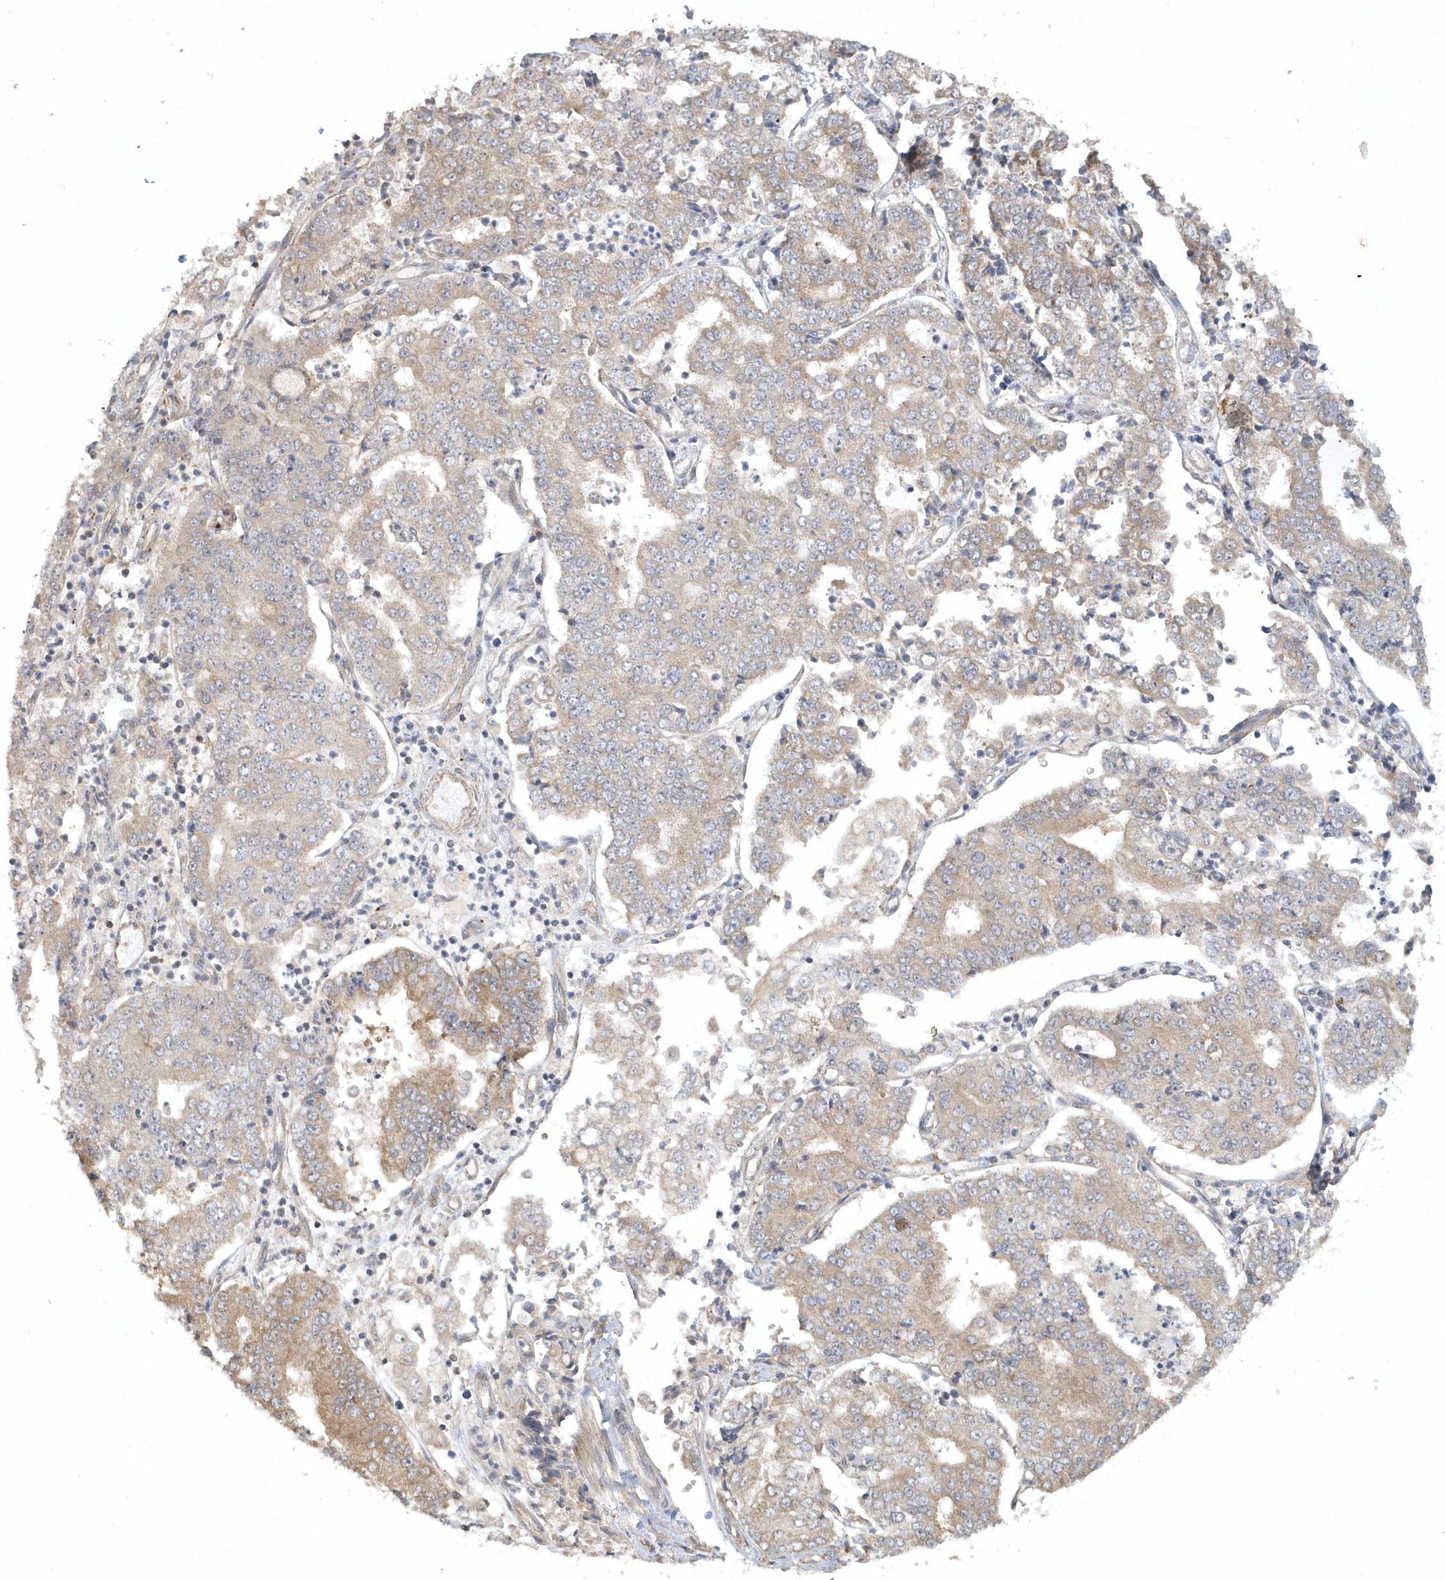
{"staining": {"intensity": "weak", "quantity": "25%-75%", "location": "cytoplasmic/membranous"}, "tissue": "stomach cancer", "cell_type": "Tumor cells", "image_type": "cancer", "snomed": [{"axis": "morphology", "description": "Adenocarcinoma, NOS"}, {"axis": "topography", "description": "Stomach"}], "caption": "Immunohistochemical staining of stomach cancer (adenocarcinoma) demonstrates weak cytoplasmic/membranous protein positivity in about 25%-75% of tumor cells.", "gene": "THG1L", "patient": {"sex": "male", "age": 76}}